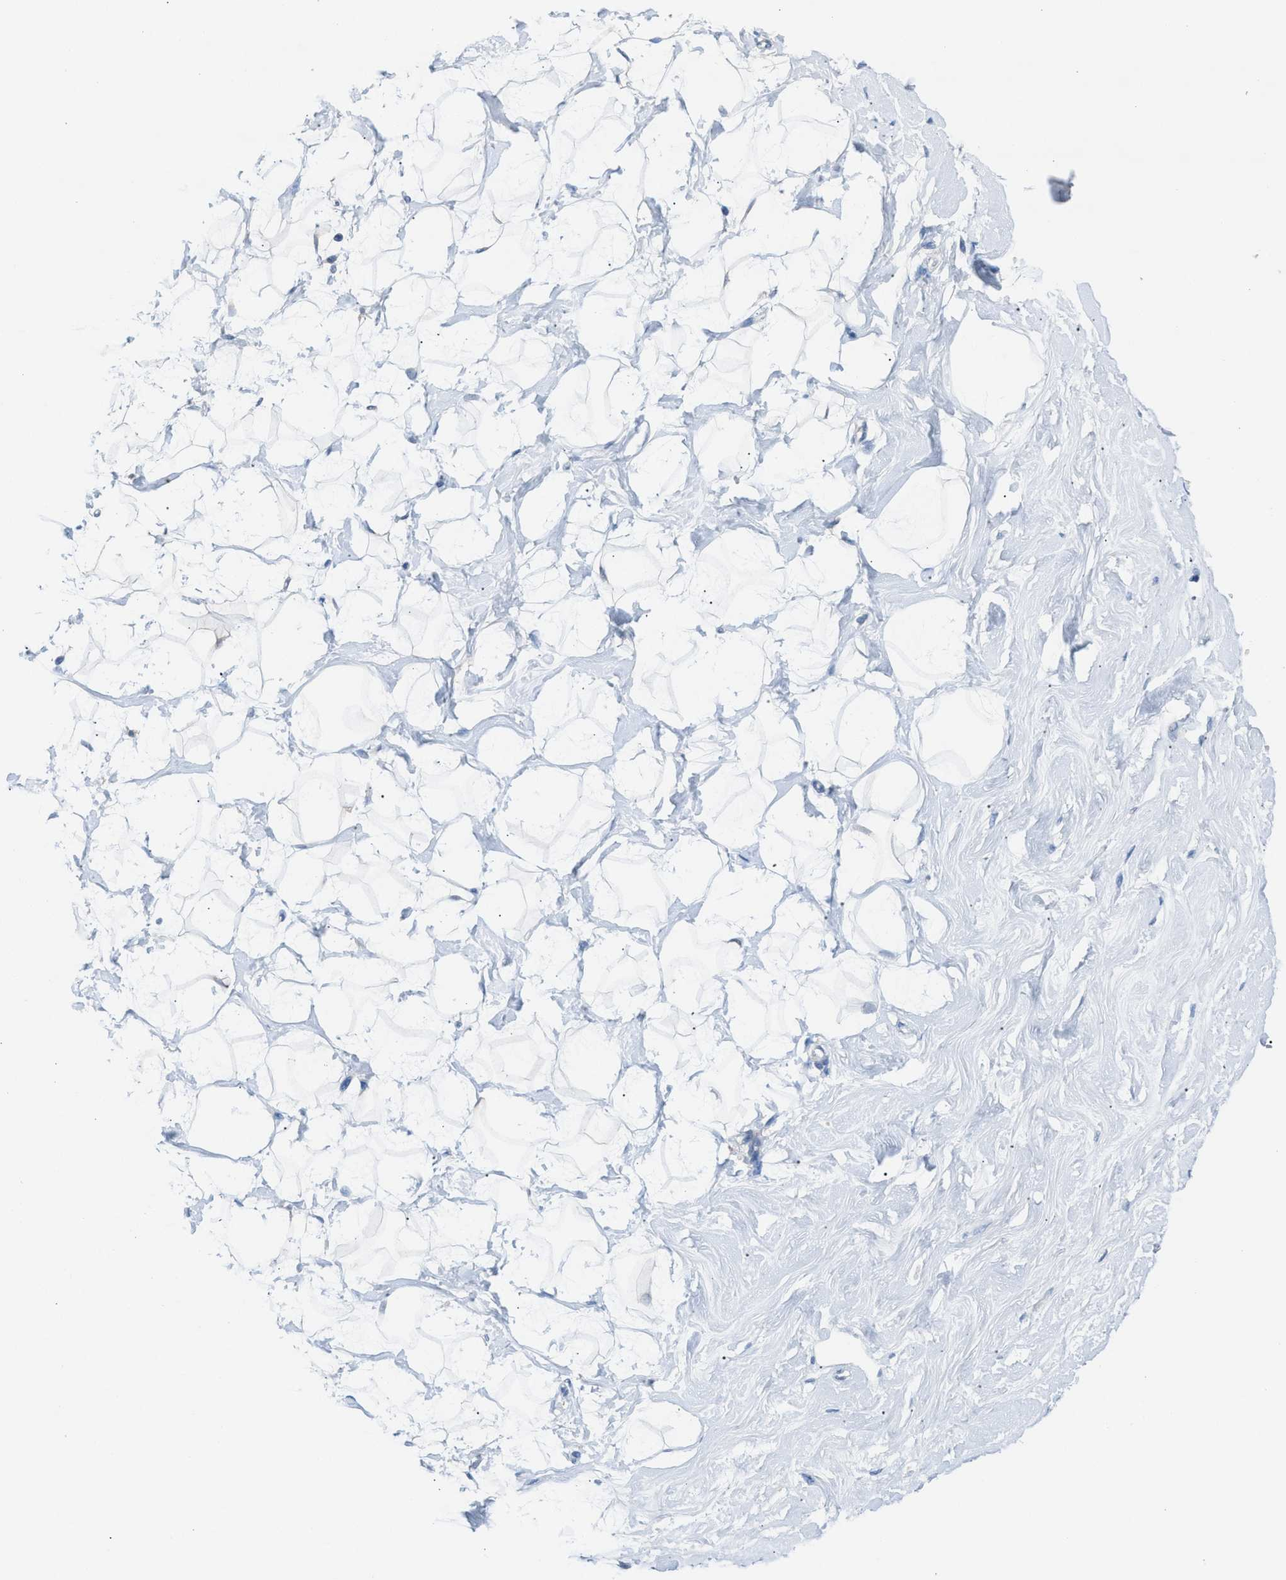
{"staining": {"intensity": "negative", "quantity": "none", "location": "none"}, "tissue": "breast", "cell_type": "Adipocytes", "image_type": "normal", "snomed": [{"axis": "morphology", "description": "Normal tissue, NOS"}, {"axis": "topography", "description": "Breast"}], "caption": "The histopathology image reveals no staining of adipocytes in benign breast.", "gene": "ASPA", "patient": {"sex": "female", "age": 23}}